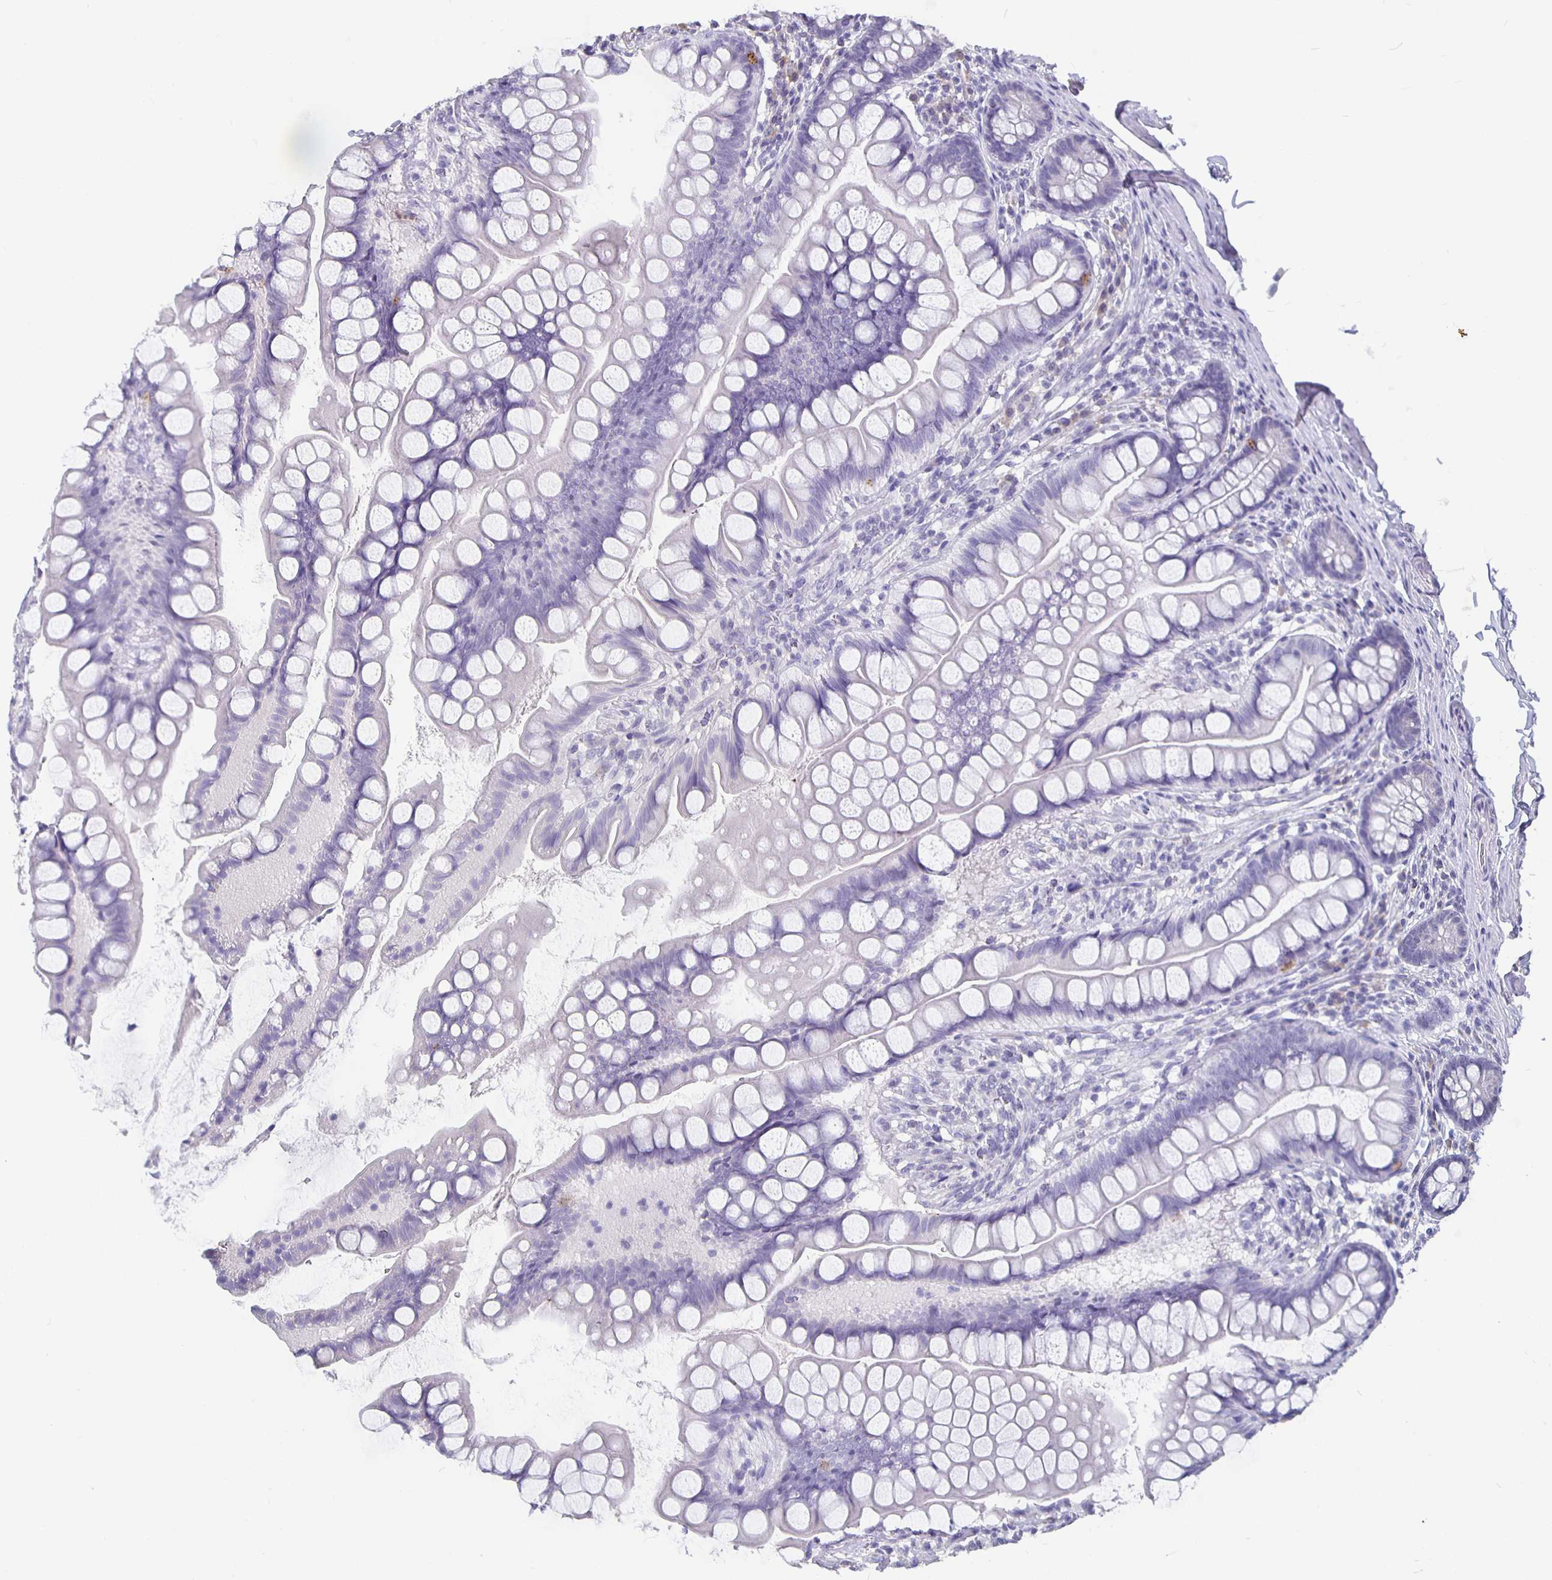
{"staining": {"intensity": "negative", "quantity": "none", "location": "none"}, "tissue": "small intestine", "cell_type": "Glandular cells", "image_type": "normal", "snomed": [{"axis": "morphology", "description": "Normal tissue, NOS"}, {"axis": "topography", "description": "Small intestine"}], "caption": "This is an immunohistochemistry (IHC) photomicrograph of benign human small intestine. There is no expression in glandular cells.", "gene": "GPX4", "patient": {"sex": "male", "age": 70}}